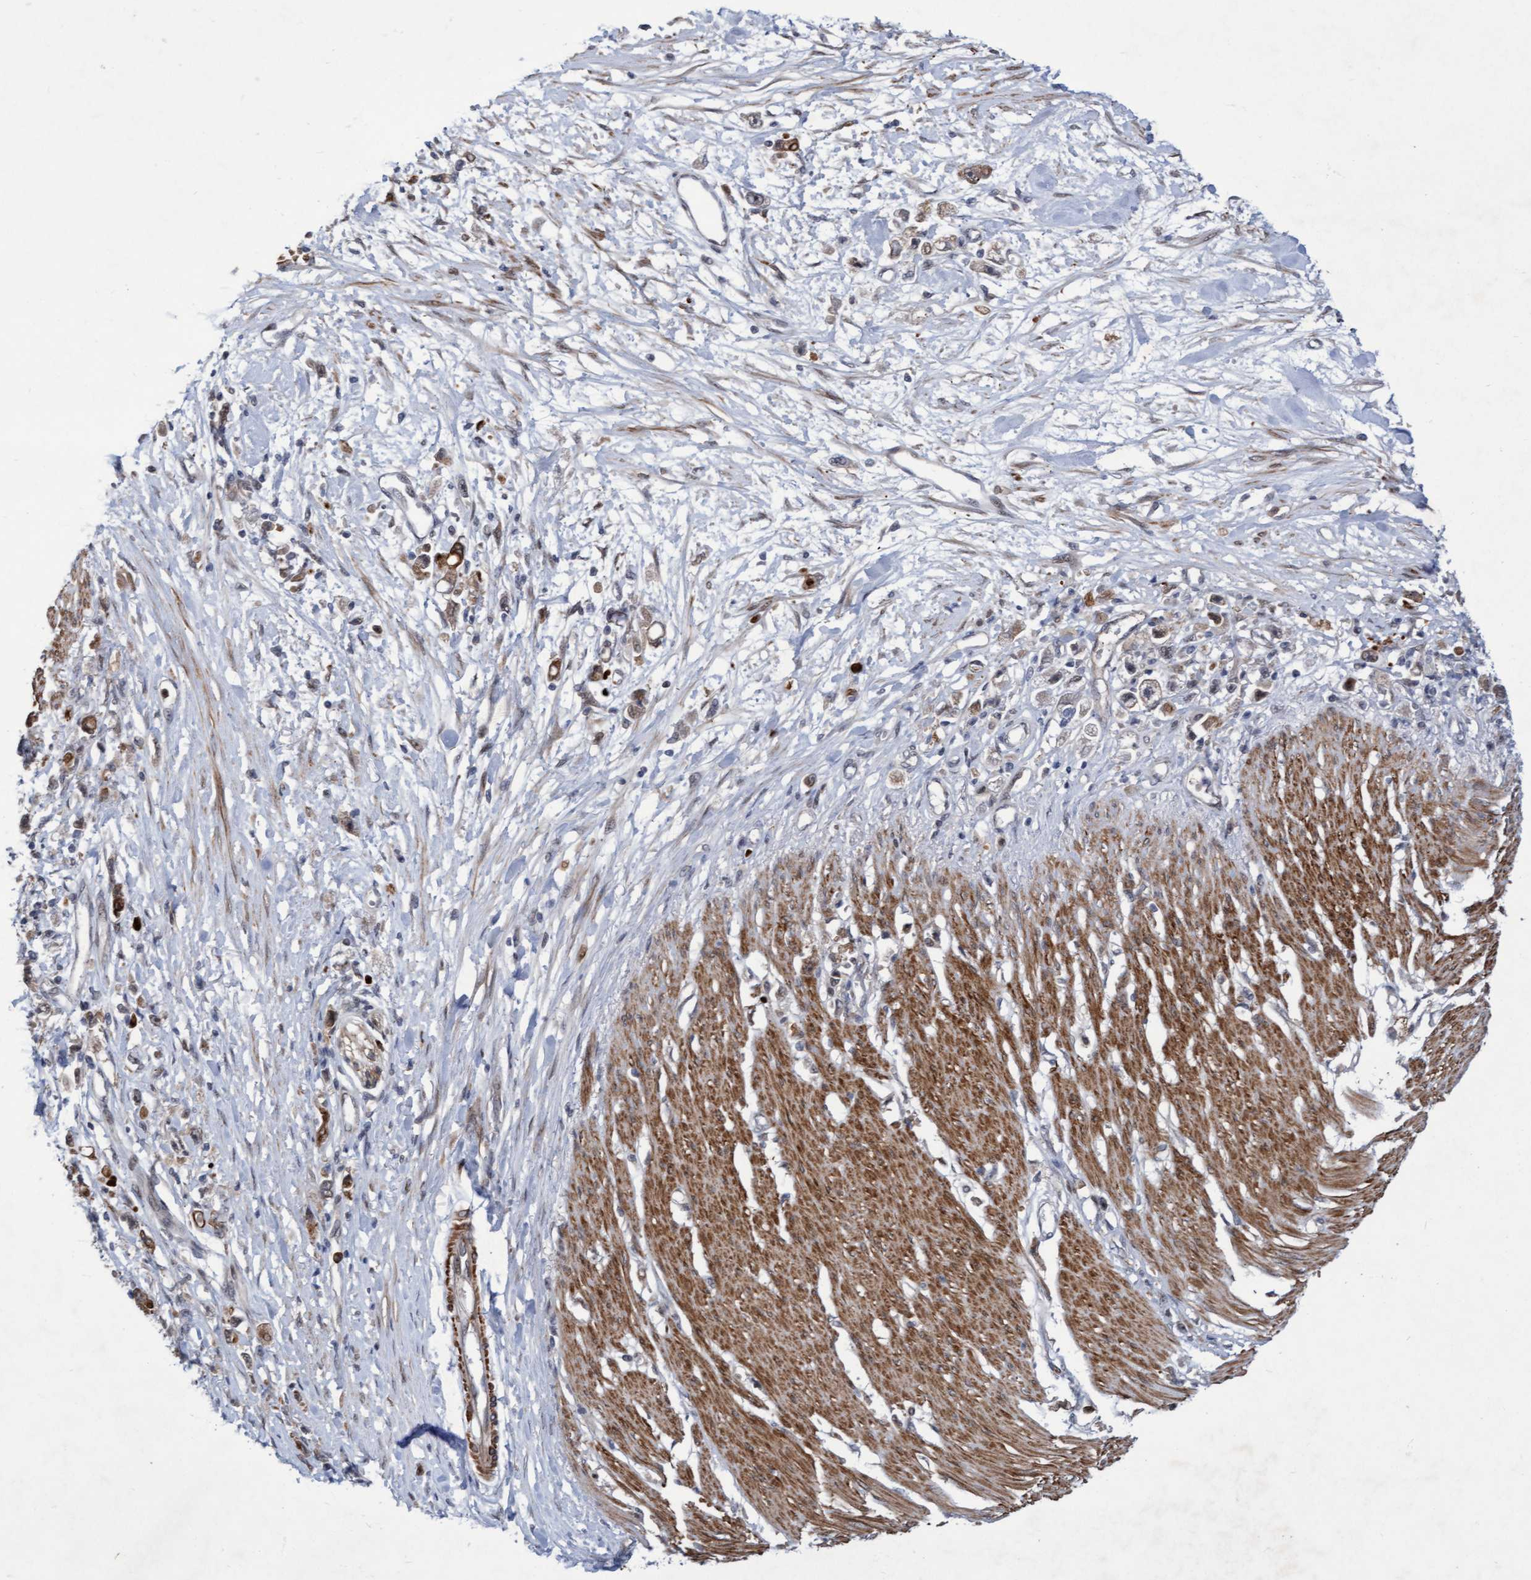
{"staining": {"intensity": "weak", "quantity": "25%-75%", "location": "cytoplasmic/membranous"}, "tissue": "stomach cancer", "cell_type": "Tumor cells", "image_type": "cancer", "snomed": [{"axis": "morphology", "description": "Adenocarcinoma, NOS"}, {"axis": "topography", "description": "Stomach"}], "caption": "An IHC histopathology image of neoplastic tissue is shown. Protein staining in brown labels weak cytoplasmic/membranous positivity in stomach cancer within tumor cells. (Brightfield microscopy of DAB IHC at high magnification).", "gene": "RAP1GAP2", "patient": {"sex": "female", "age": 59}}